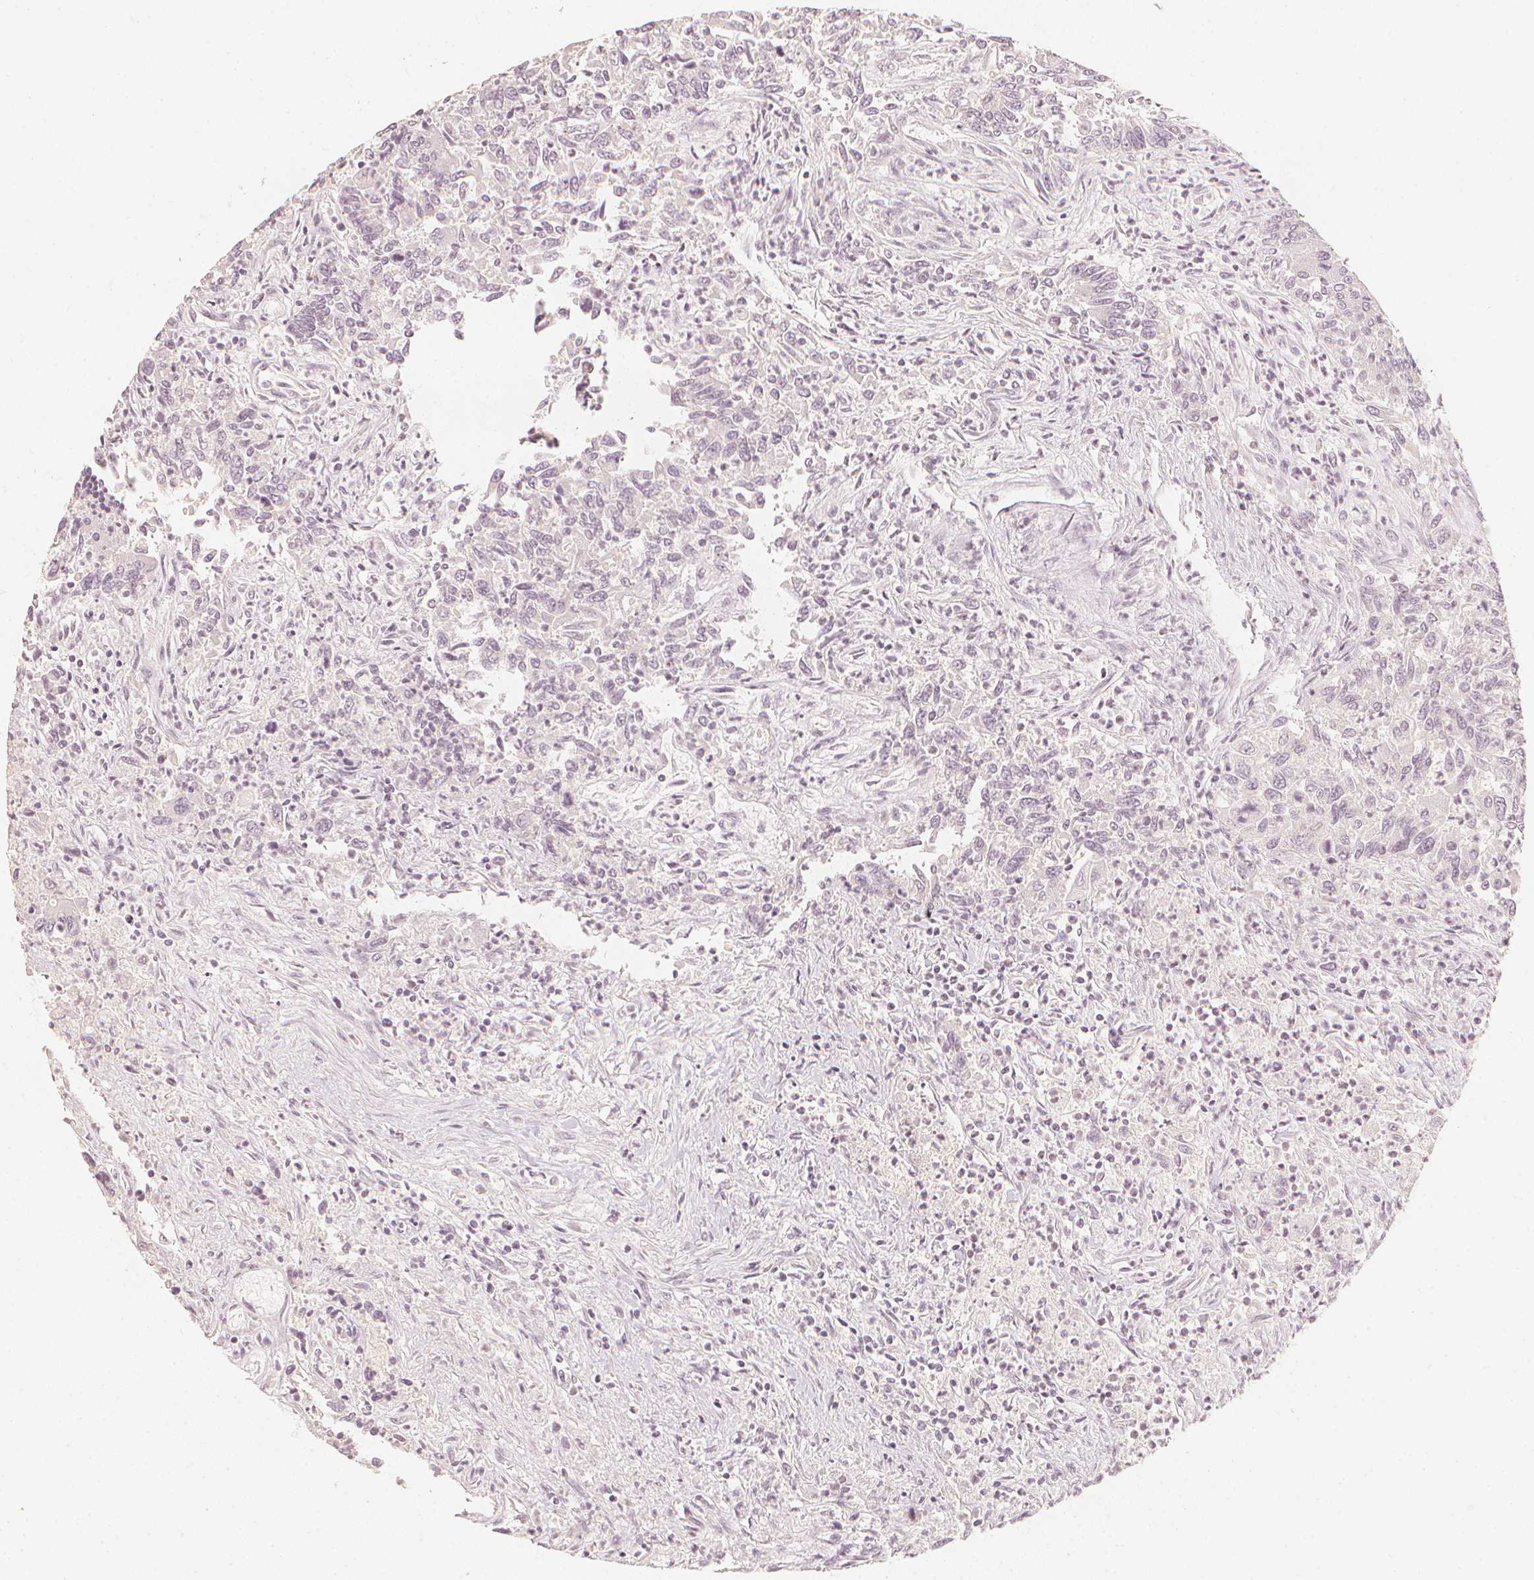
{"staining": {"intensity": "negative", "quantity": "none", "location": "none"}, "tissue": "colorectal cancer", "cell_type": "Tumor cells", "image_type": "cancer", "snomed": [{"axis": "morphology", "description": "Adenocarcinoma, NOS"}, {"axis": "topography", "description": "Colon"}], "caption": "Tumor cells are negative for protein expression in human adenocarcinoma (colorectal).", "gene": "CALB1", "patient": {"sex": "female", "age": 67}}